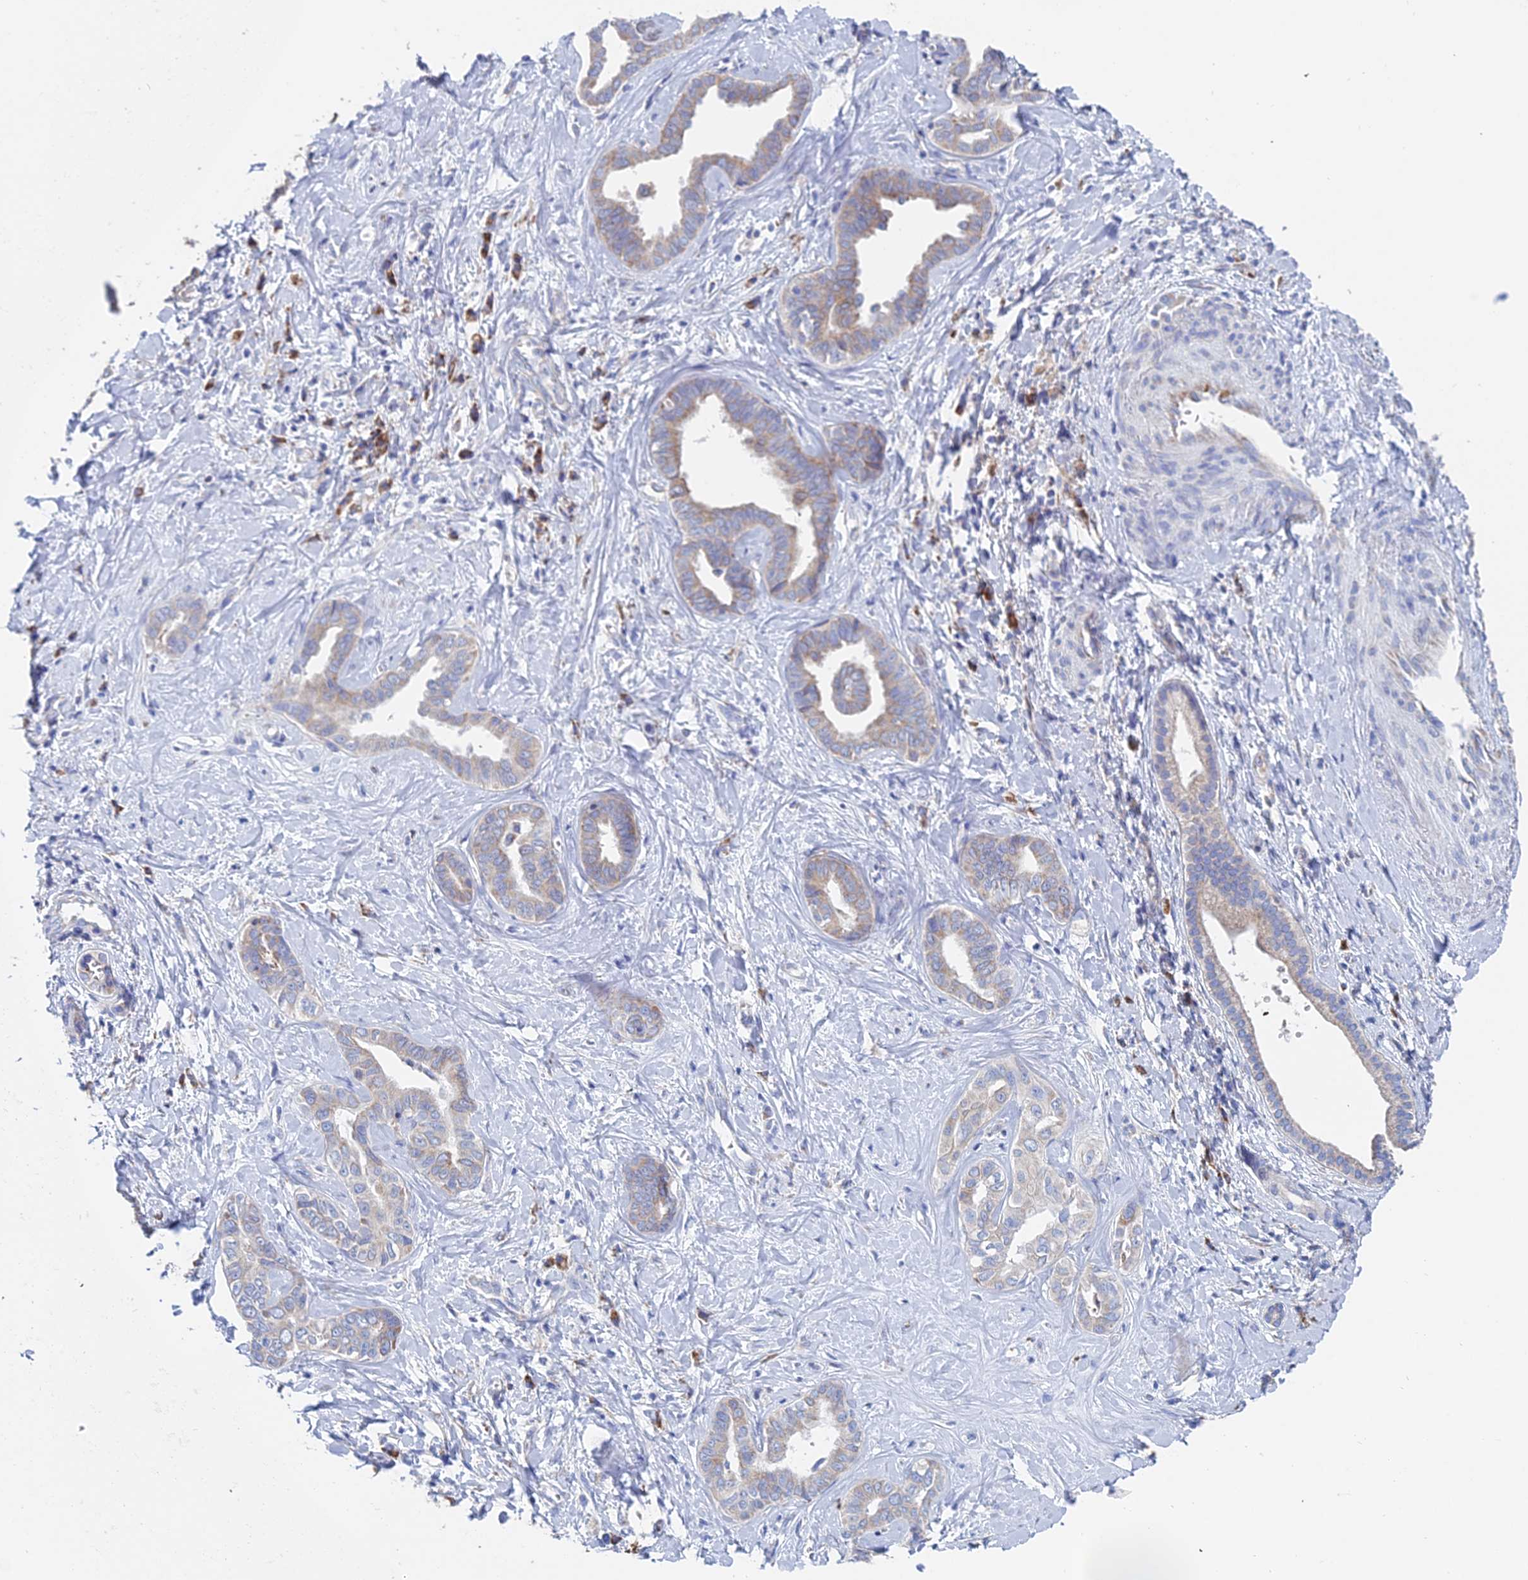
{"staining": {"intensity": "weak", "quantity": "25%-75%", "location": "cytoplasmic/membranous"}, "tissue": "liver cancer", "cell_type": "Tumor cells", "image_type": "cancer", "snomed": [{"axis": "morphology", "description": "Cholangiocarcinoma"}, {"axis": "topography", "description": "Liver"}], "caption": "Liver cancer stained for a protein (brown) reveals weak cytoplasmic/membranous positive staining in approximately 25%-75% of tumor cells.", "gene": "CRACR2B", "patient": {"sex": "female", "age": 77}}